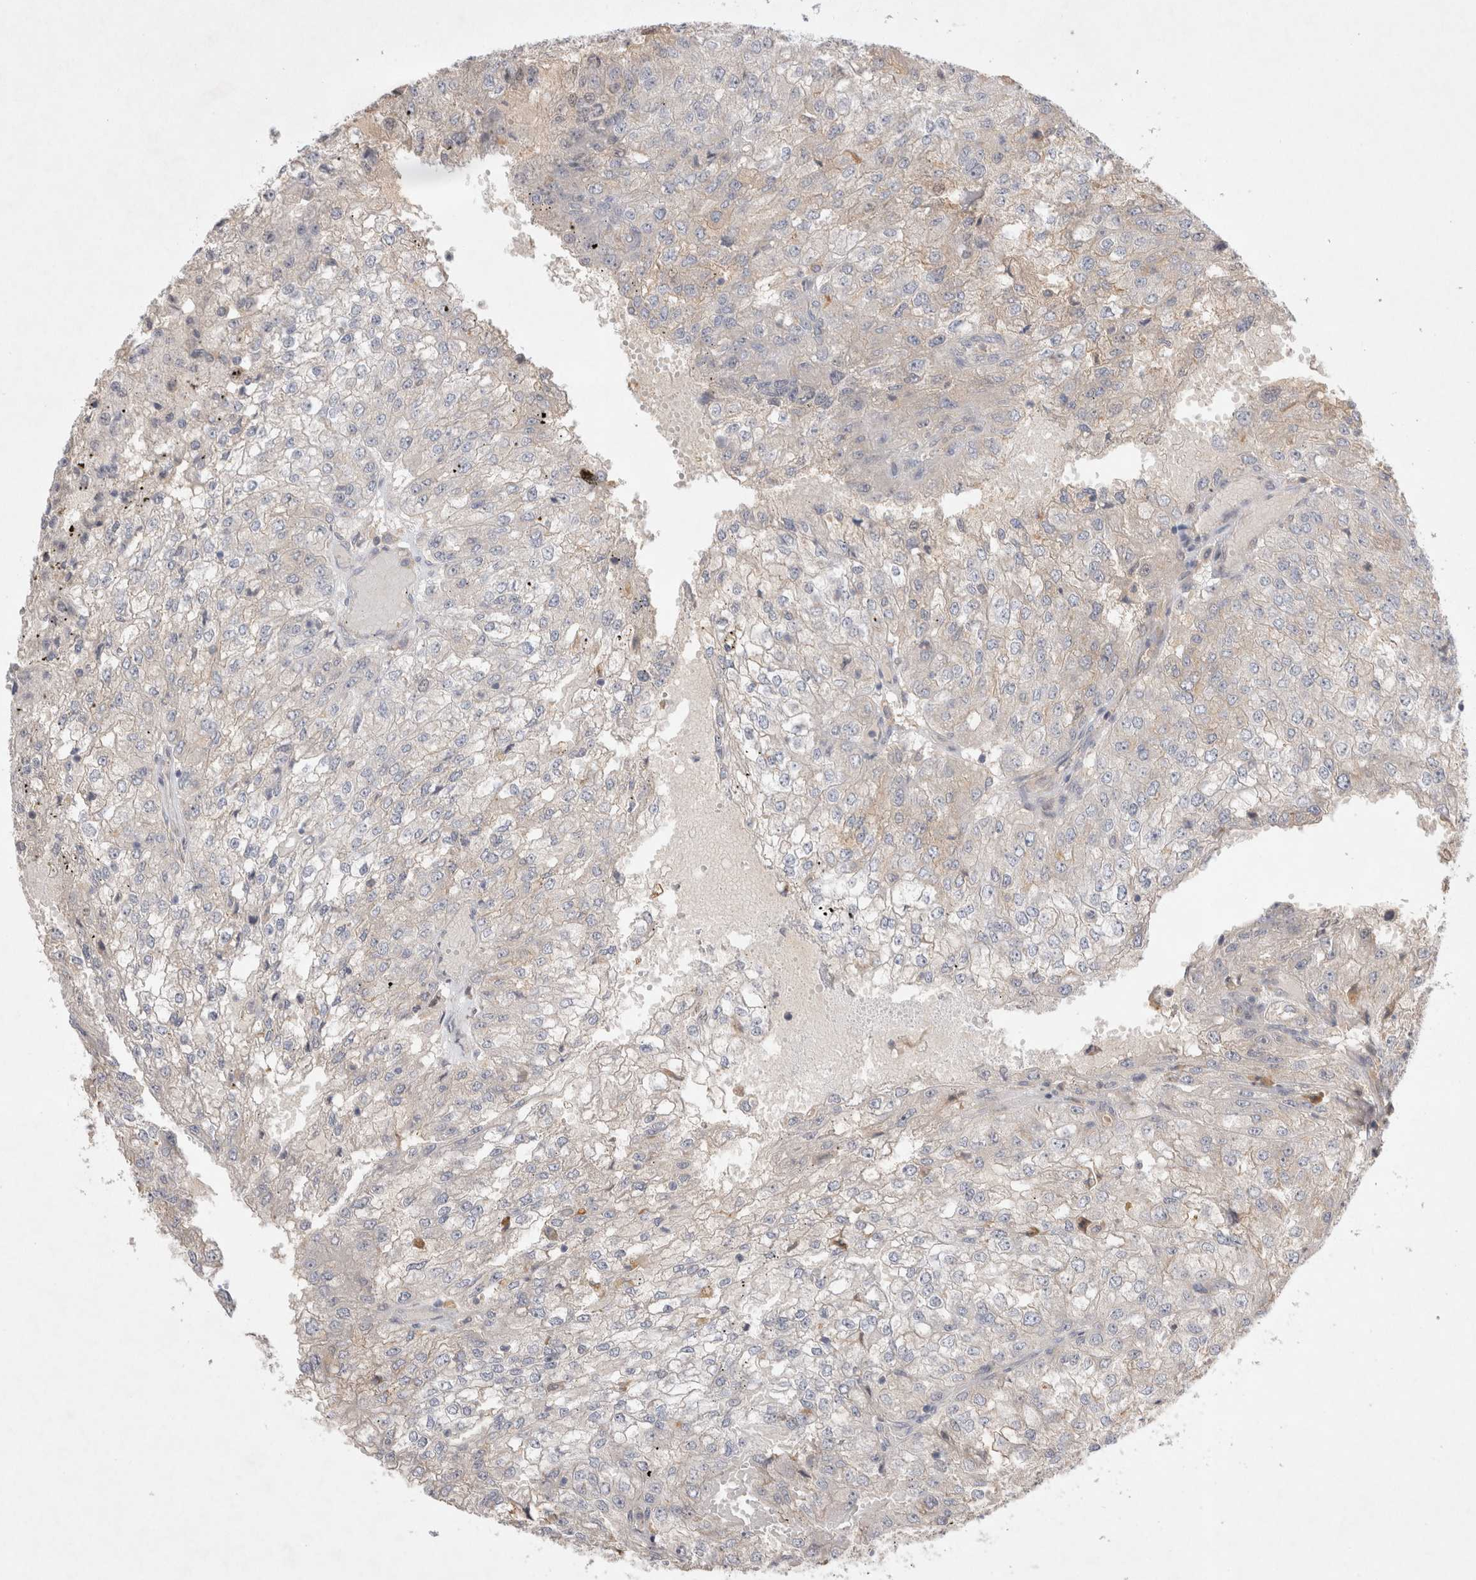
{"staining": {"intensity": "negative", "quantity": "none", "location": "none"}, "tissue": "renal cancer", "cell_type": "Tumor cells", "image_type": "cancer", "snomed": [{"axis": "morphology", "description": "Adenocarcinoma, NOS"}, {"axis": "topography", "description": "Kidney"}], "caption": "The histopathology image reveals no significant staining in tumor cells of renal adenocarcinoma.", "gene": "HTT", "patient": {"sex": "female", "age": 54}}